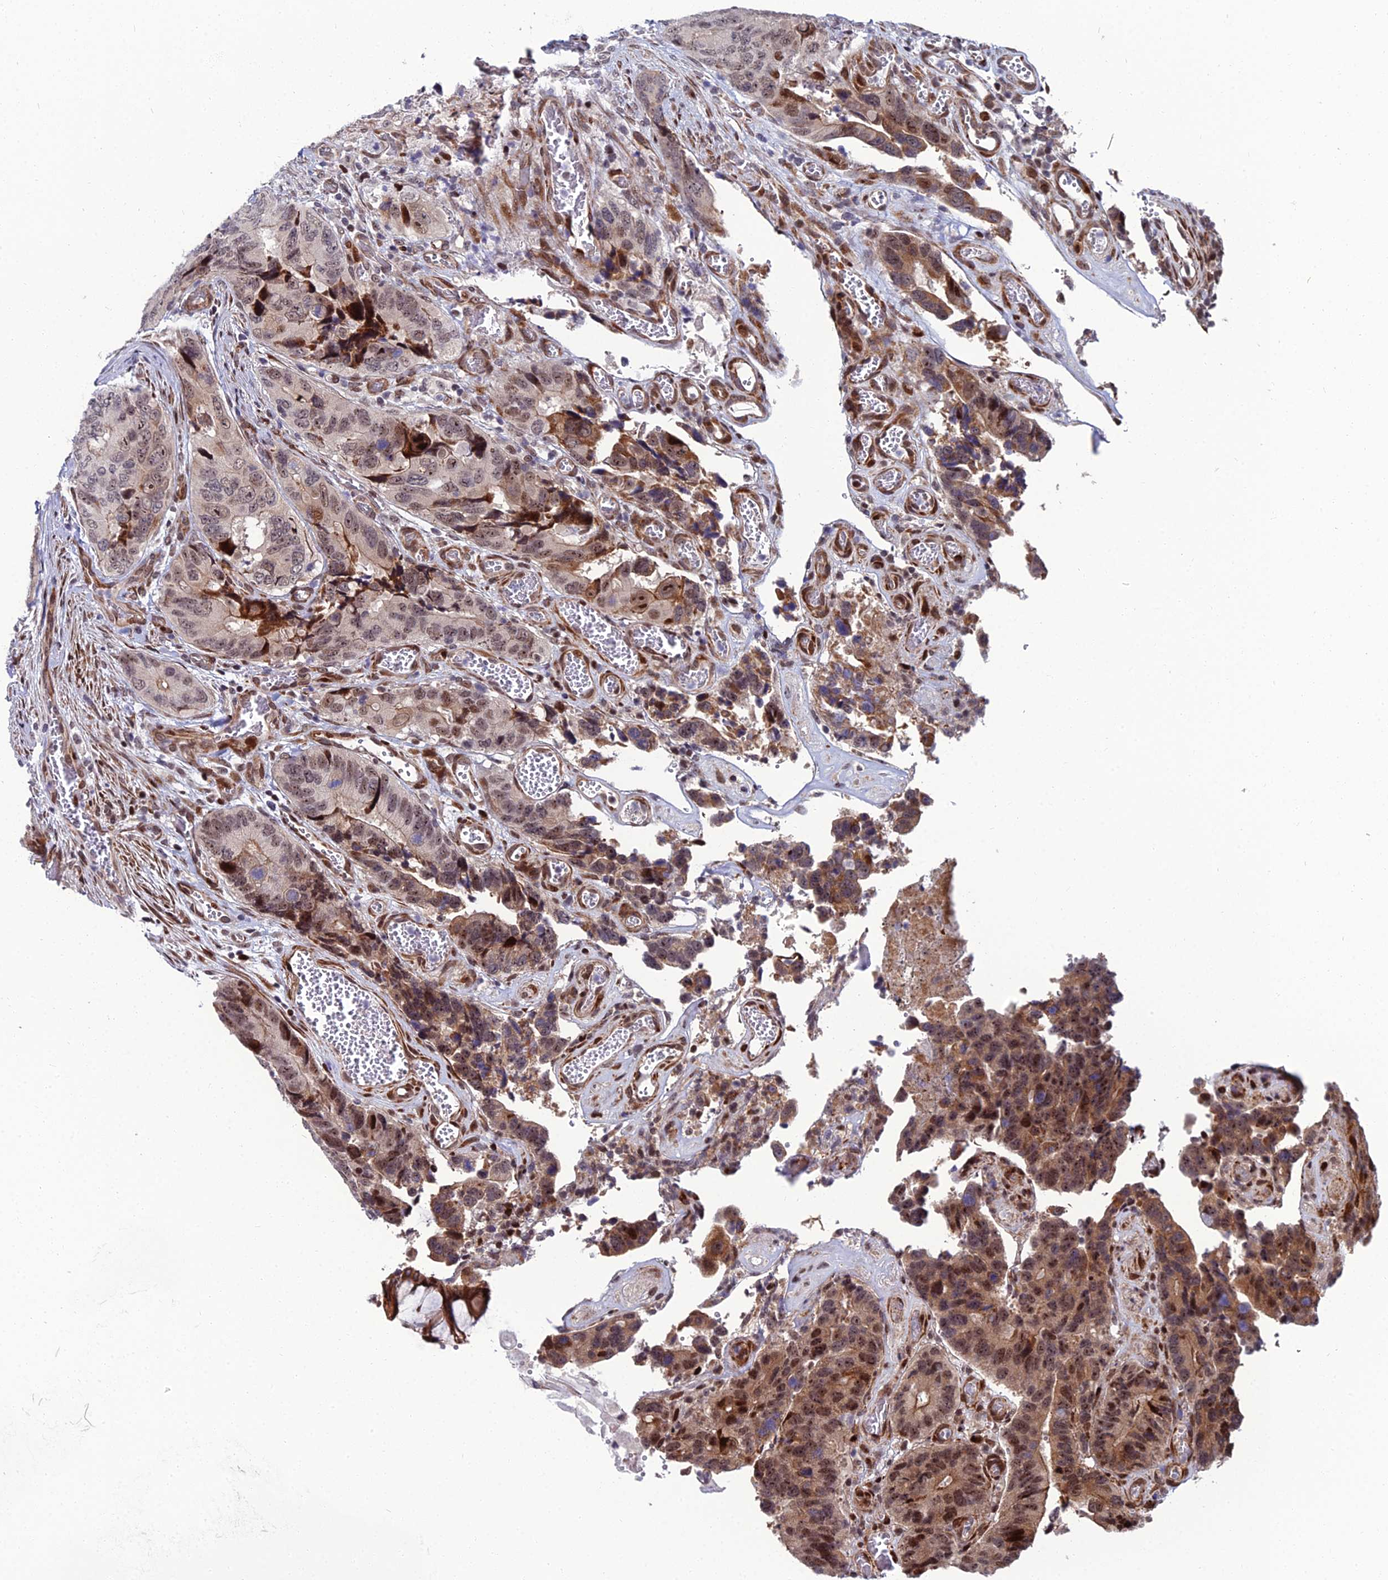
{"staining": {"intensity": "moderate", "quantity": "25%-75%", "location": "cytoplasmic/membranous,nuclear"}, "tissue": "colorectal cancer", "cell_type": "Tumor cells", "image_type": "cancer", "snomed": [{"axis": "morphology", "description": "Adenocarcinoma, NOS"}, {"axis": "topography", "description": "Colon"}], "caption": "Brown immunohistochemical staining in human colorectal adenocarcinoma displays moderate cytoplasmic/membranous and nuclear expression in about 25%-75% of tumor cells.", "gene": "ZNF668", "patient": {"sex": "male", "age": 84}}